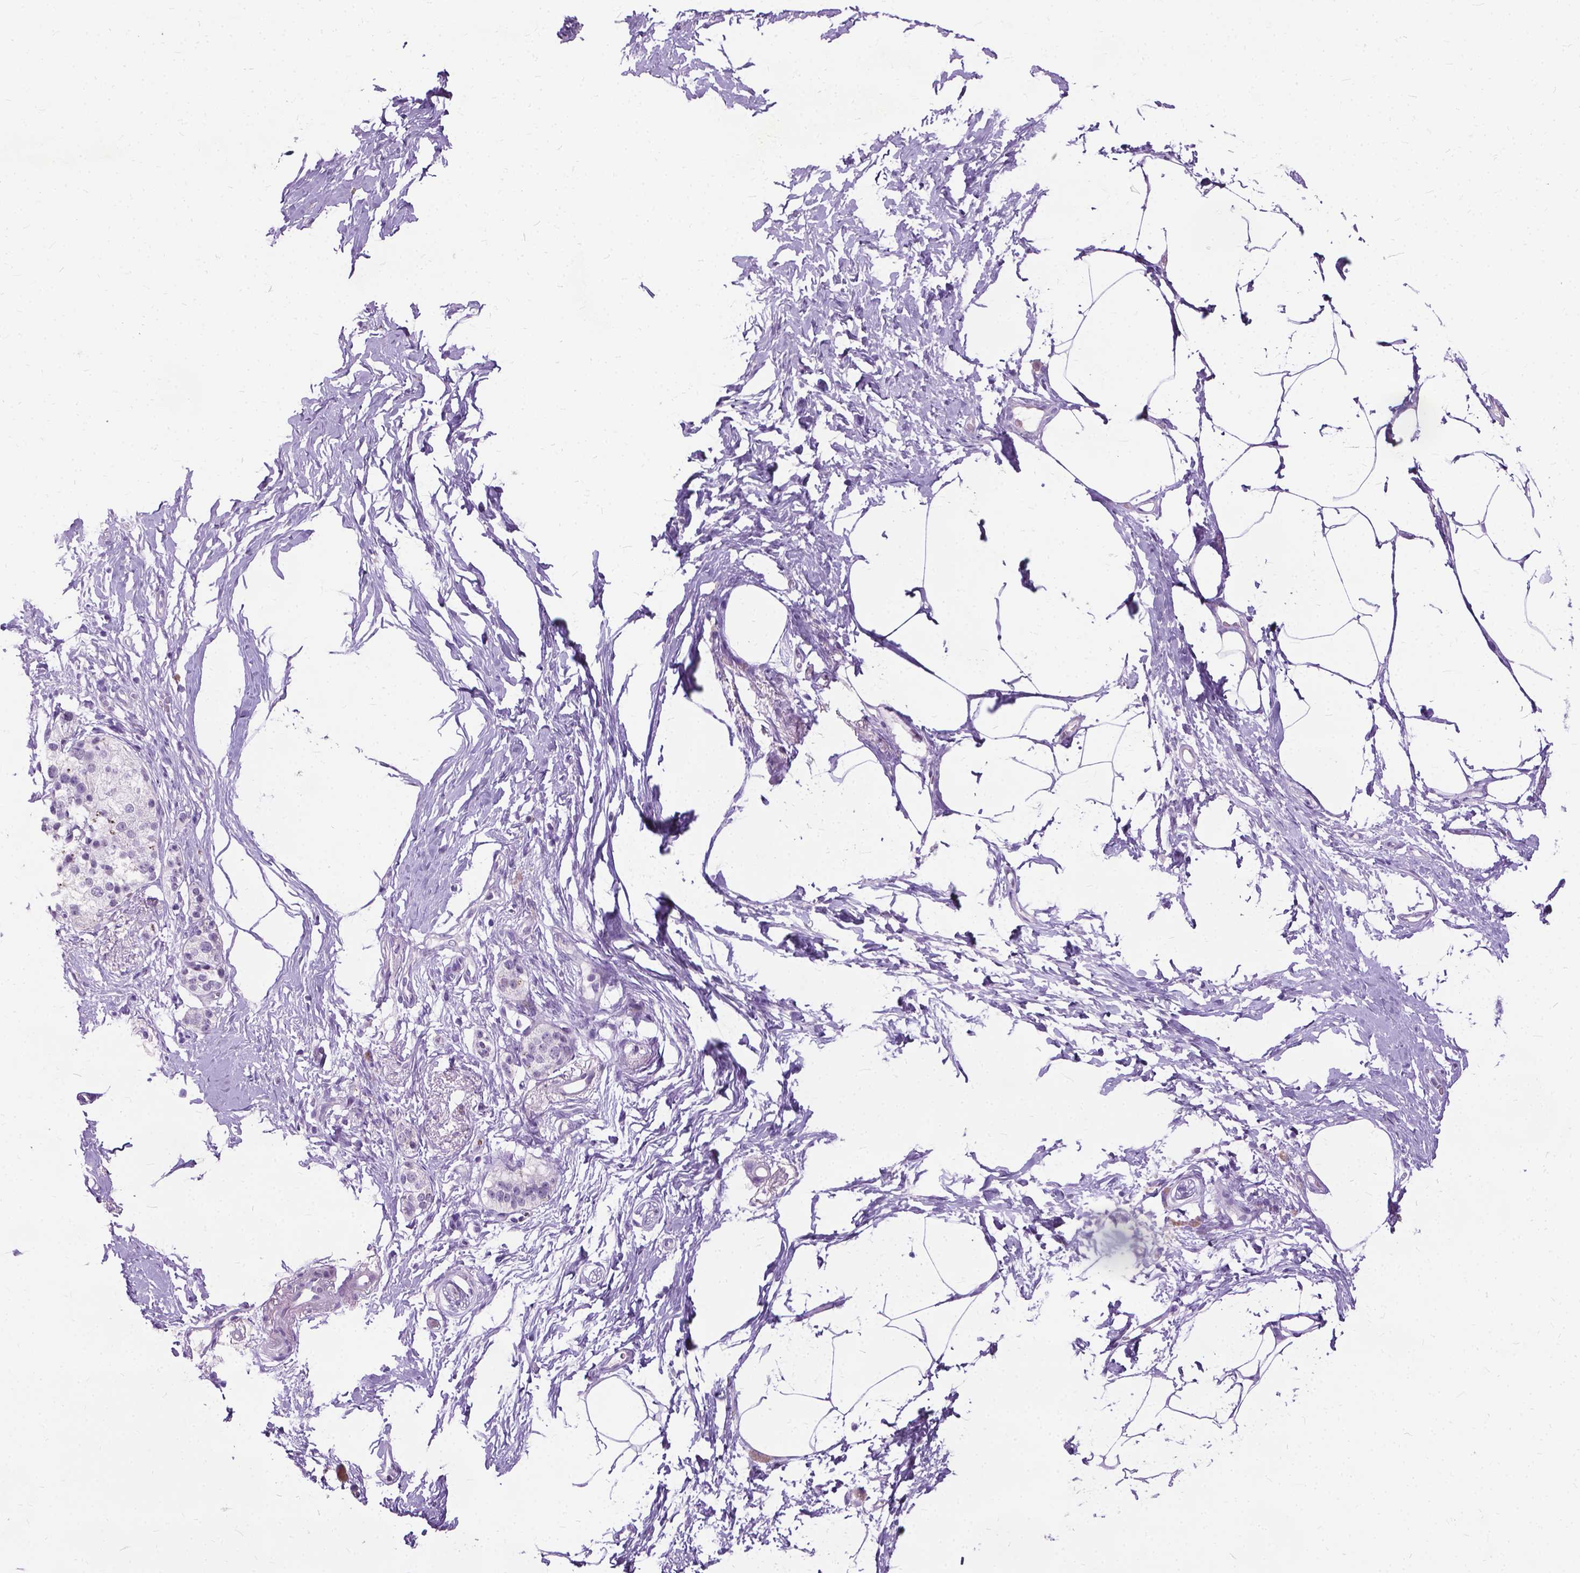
{"staining": {"intensity": "negative", "quantity": "none", "location": "none"}, "tissue": "pancreatic cancer", "cell_type": "Tumor cells", "image_type": "cancer", "snomed": [{"axis": "morphology", "description": "Adenocarcinoma, NOS"}, {"axis": "topography", "description": "Pancreas"}], "caption": "The micrograph exhibits no staining of tumor cells in pancreatic cancer.", "gene": "PROB1", "patient": {"sex": "female", "age": 72}}